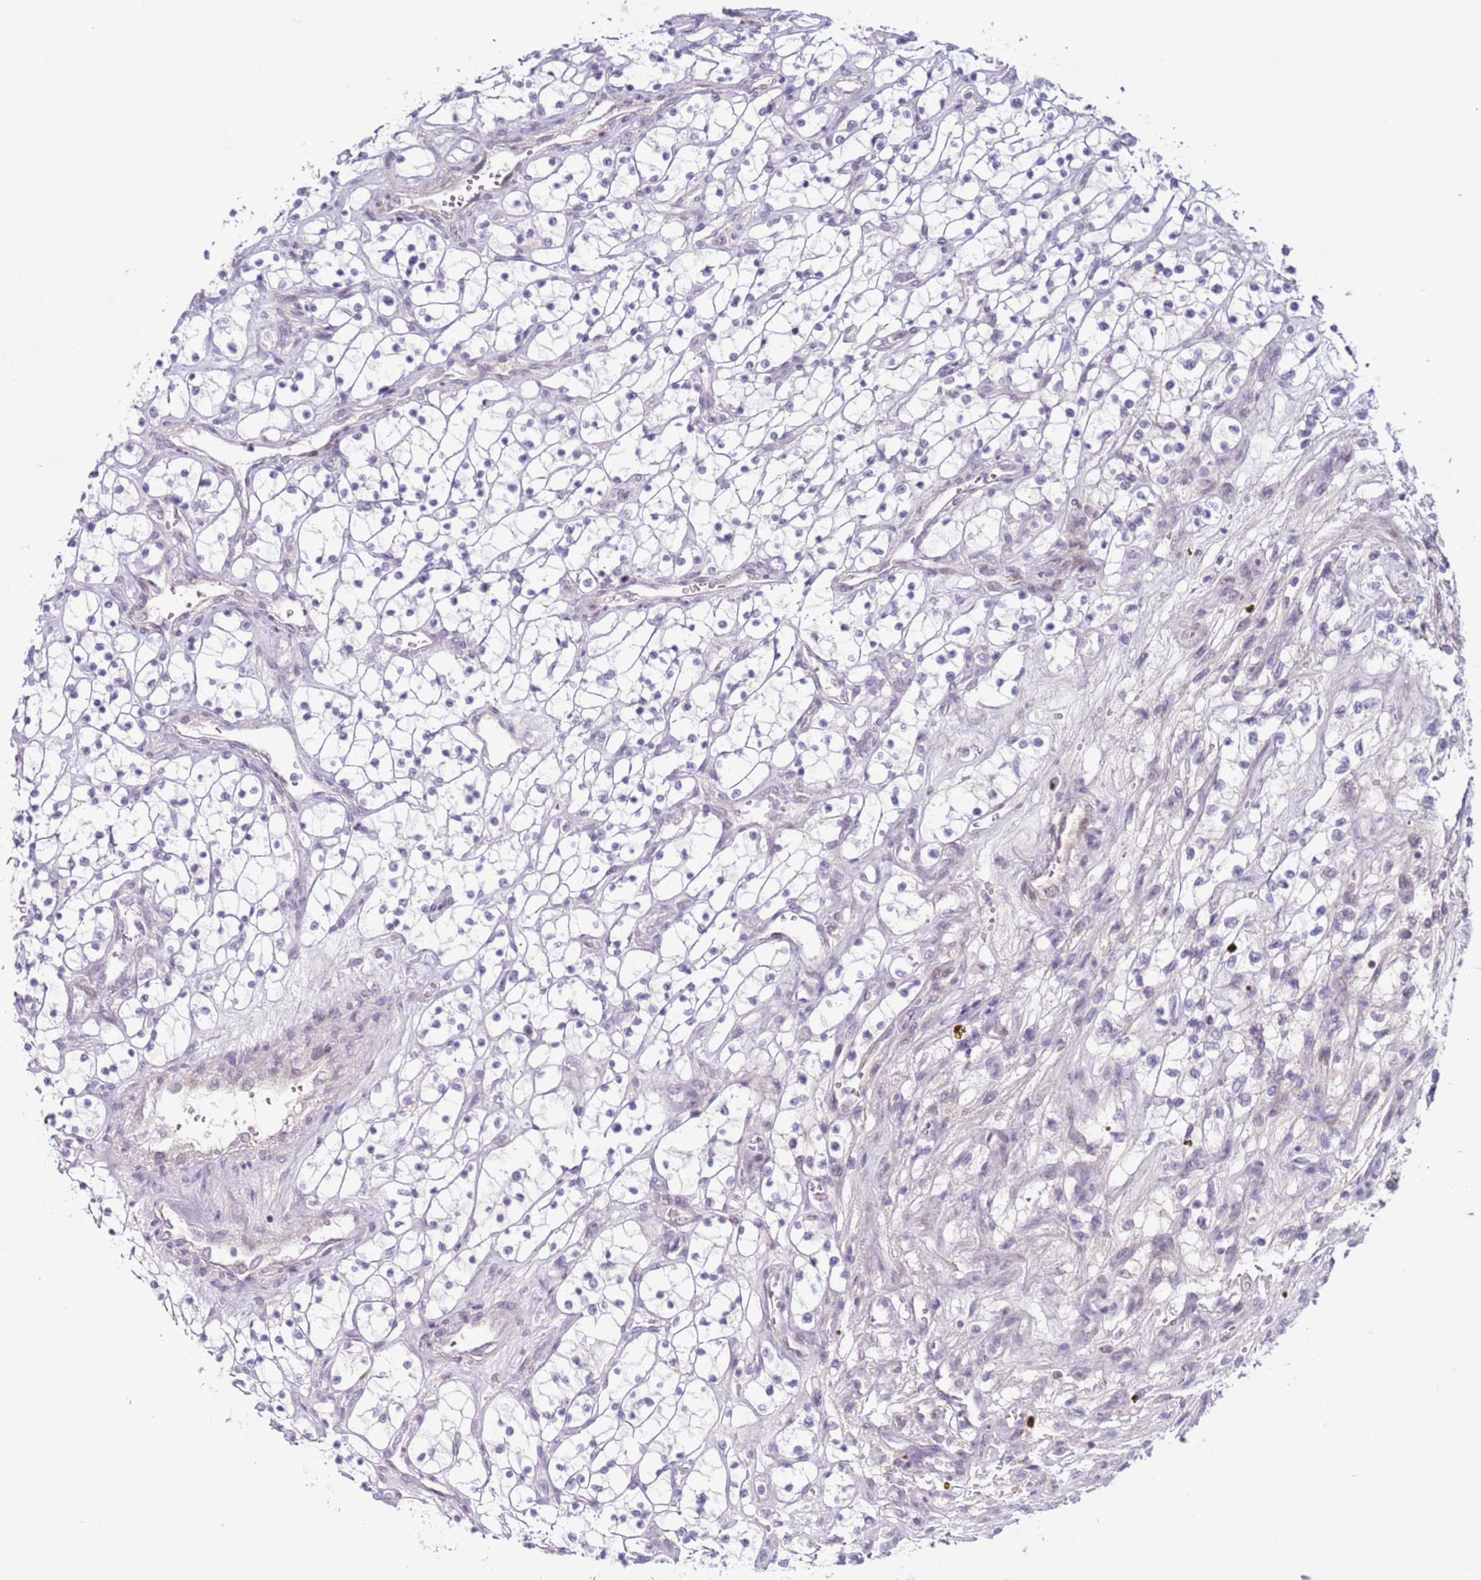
{"staining": {"intensity": "moderate", "quantity": "<25%", "location": "cytoplasmic/membranous"}, "tissue": "renal cancer", "cell_type": "Tumor cells", "image_type": "cancer", "snomed": [{"axis": "morphology", "description": "Adenocarcinoma, NOS"}, {"axis": "topography", "description": "Kidney"}], "caption": "Protein expression analysis of renal adenocarcinoma reveals moderate cytoplasmic/membranous expression in about <25% of tumor cells.", "gene": "NPAP1", "patient": {"sex": "female", "age": 69}}